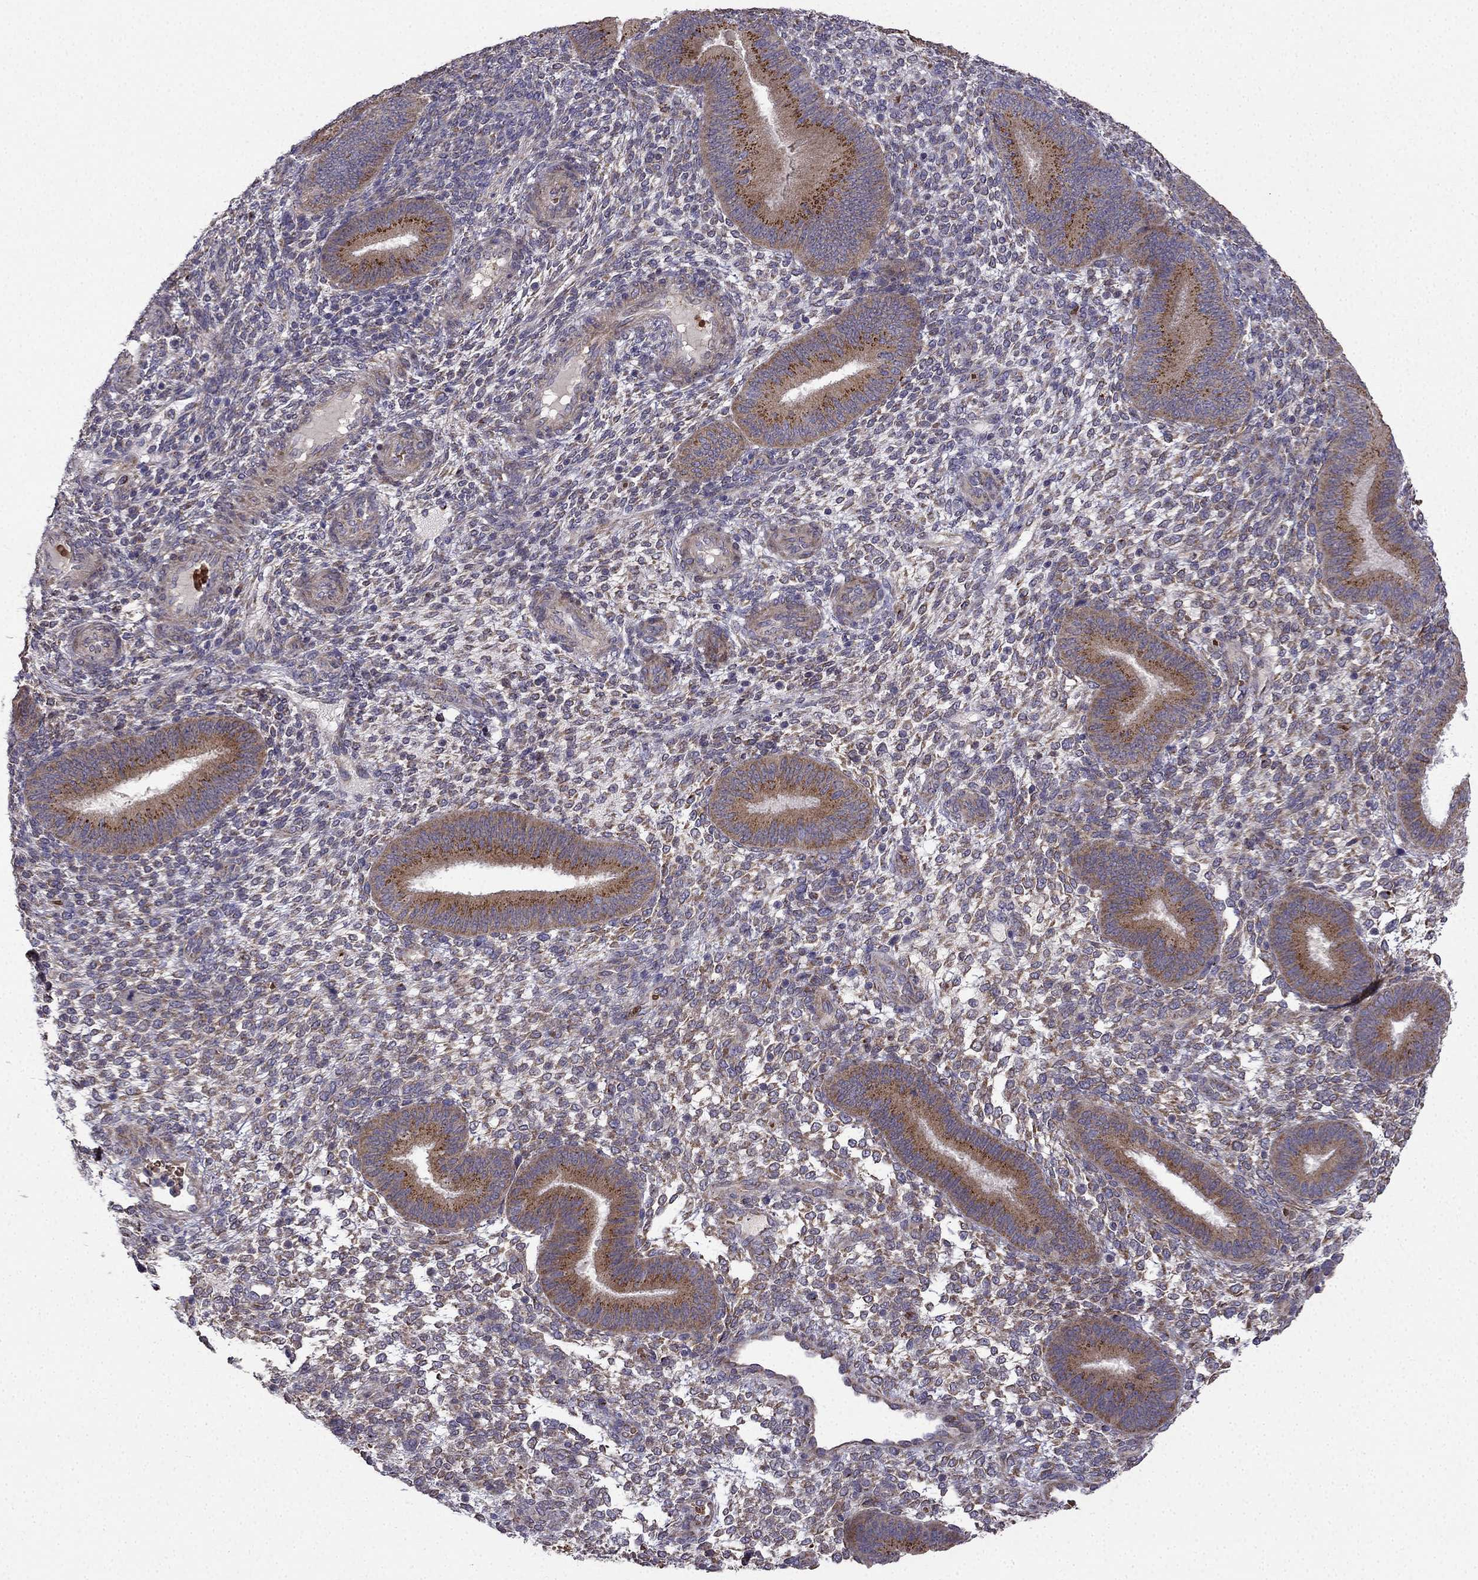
{"staining": {"intensity": "negative", "quantity": "none", "location": "none"}, "tissue": "endometrium", "cell_type": "Cells in endometrial stroma", "image_type": "normal", "snomed": [{"axis": "morphology", "description": "Normal tissue, NOS"}, {"axis": "topography", "description": "Endometrium"}], "caption": "This is an IHC image of benign endometrium. There is no expression in cells in endometrial stroma.", "gene": "B4GALT7", "patient": {"sex": "female", "age": 39}}